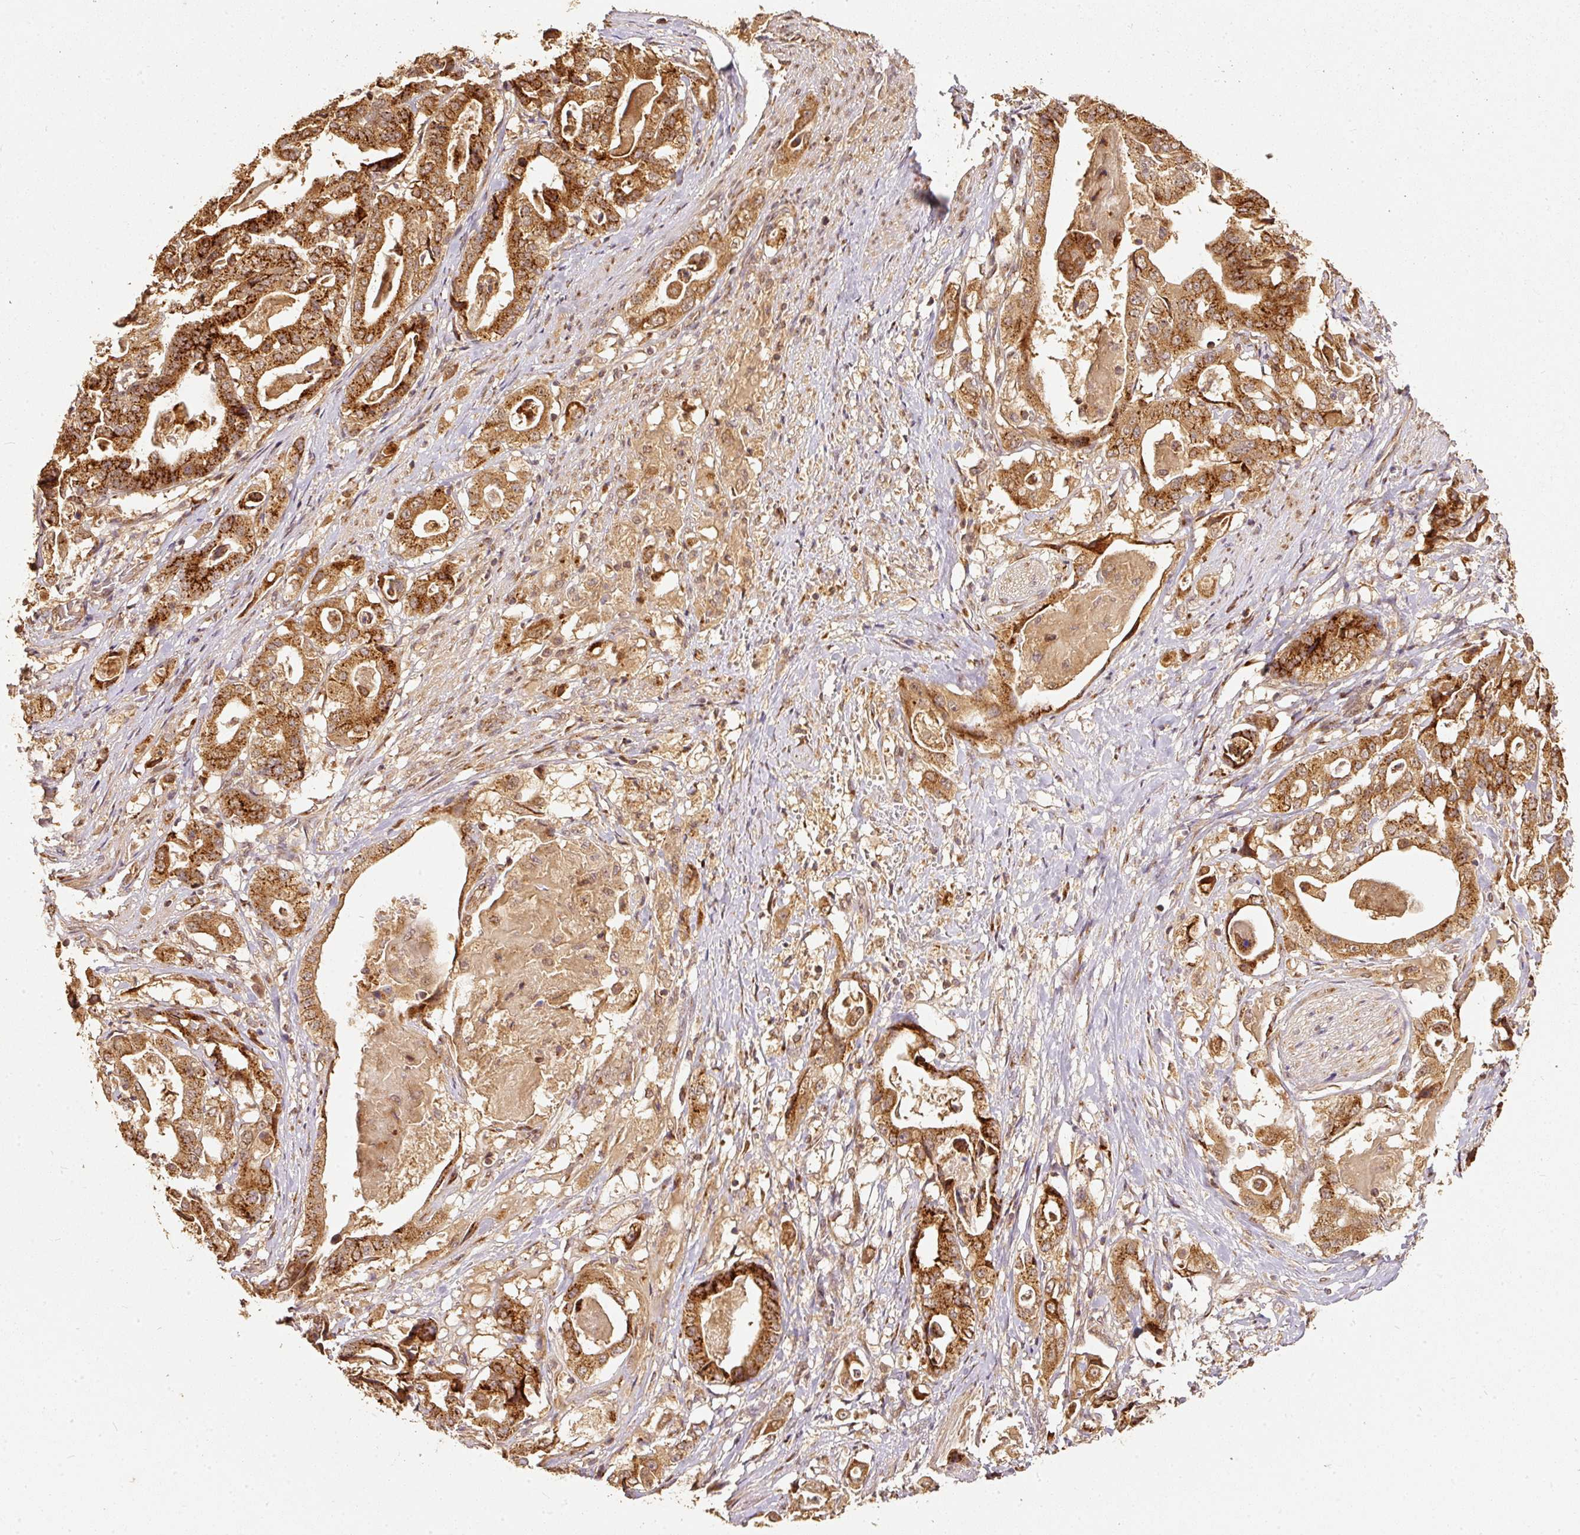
{"staining": {"intensity": "strong", "quantity": ">75%", "location": "cytoplasmic/membranous"}, "tissue": "stomach cancer", "cell_type": "Tumor cells", "image_type": "cancer", "snomed": [{"axis": "morphology", "description": "Adenocarcinoma, NOS"}, {"axis": "topography", "description": "Stomach"}], "caption": "Protein expression by immunohistochemistry displays strong cytoplasmic/membranous positivity in about >75% of tumor cells in stomach cancer (adenocarcinoma). Nuclei are stained in blue.", "gene": "FUT8", "patient": {"sex": "male", "age": 48}}